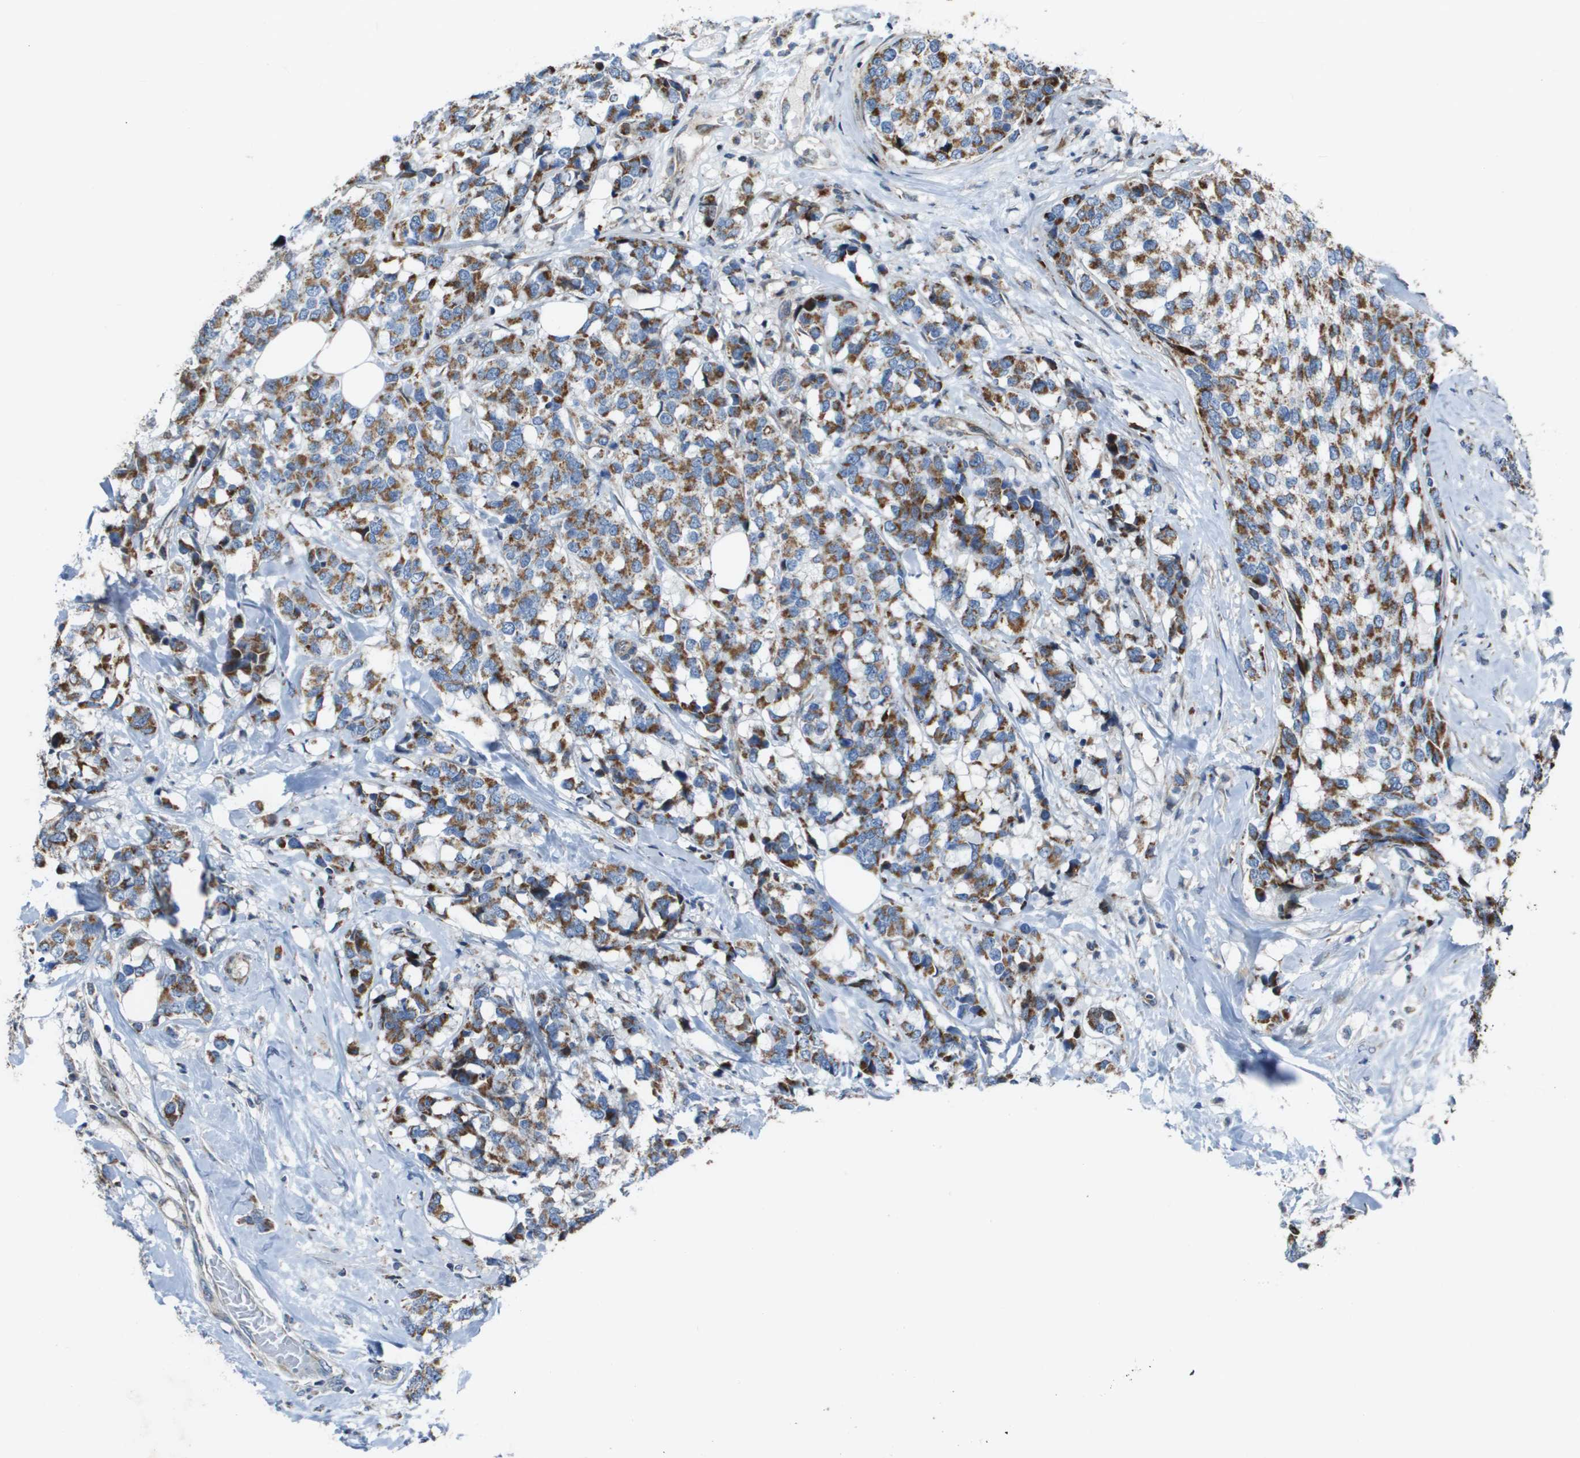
{"staining": {"intensity": "moderate", "quantity": ">75%", "location": "cytoplasmic/membranous"}, "tissue": "breast cancer", "cell_type": "Tumor cells", "image_type": "cancer", "snomed": [{"axis": "morphology", "description": "Lobular carcinoma"}, {"axis": "topography", "description": "Breast"}], "caption": "Breast cancer (lobular carcinoma) tissue demonstrates moderate cytoplasmic/membranous expression in approximately >75% of tumor cells, visualized by immunohistochemistry.", "gene": "MGAT3", "patient": {"sex": "female", "age": 59}}